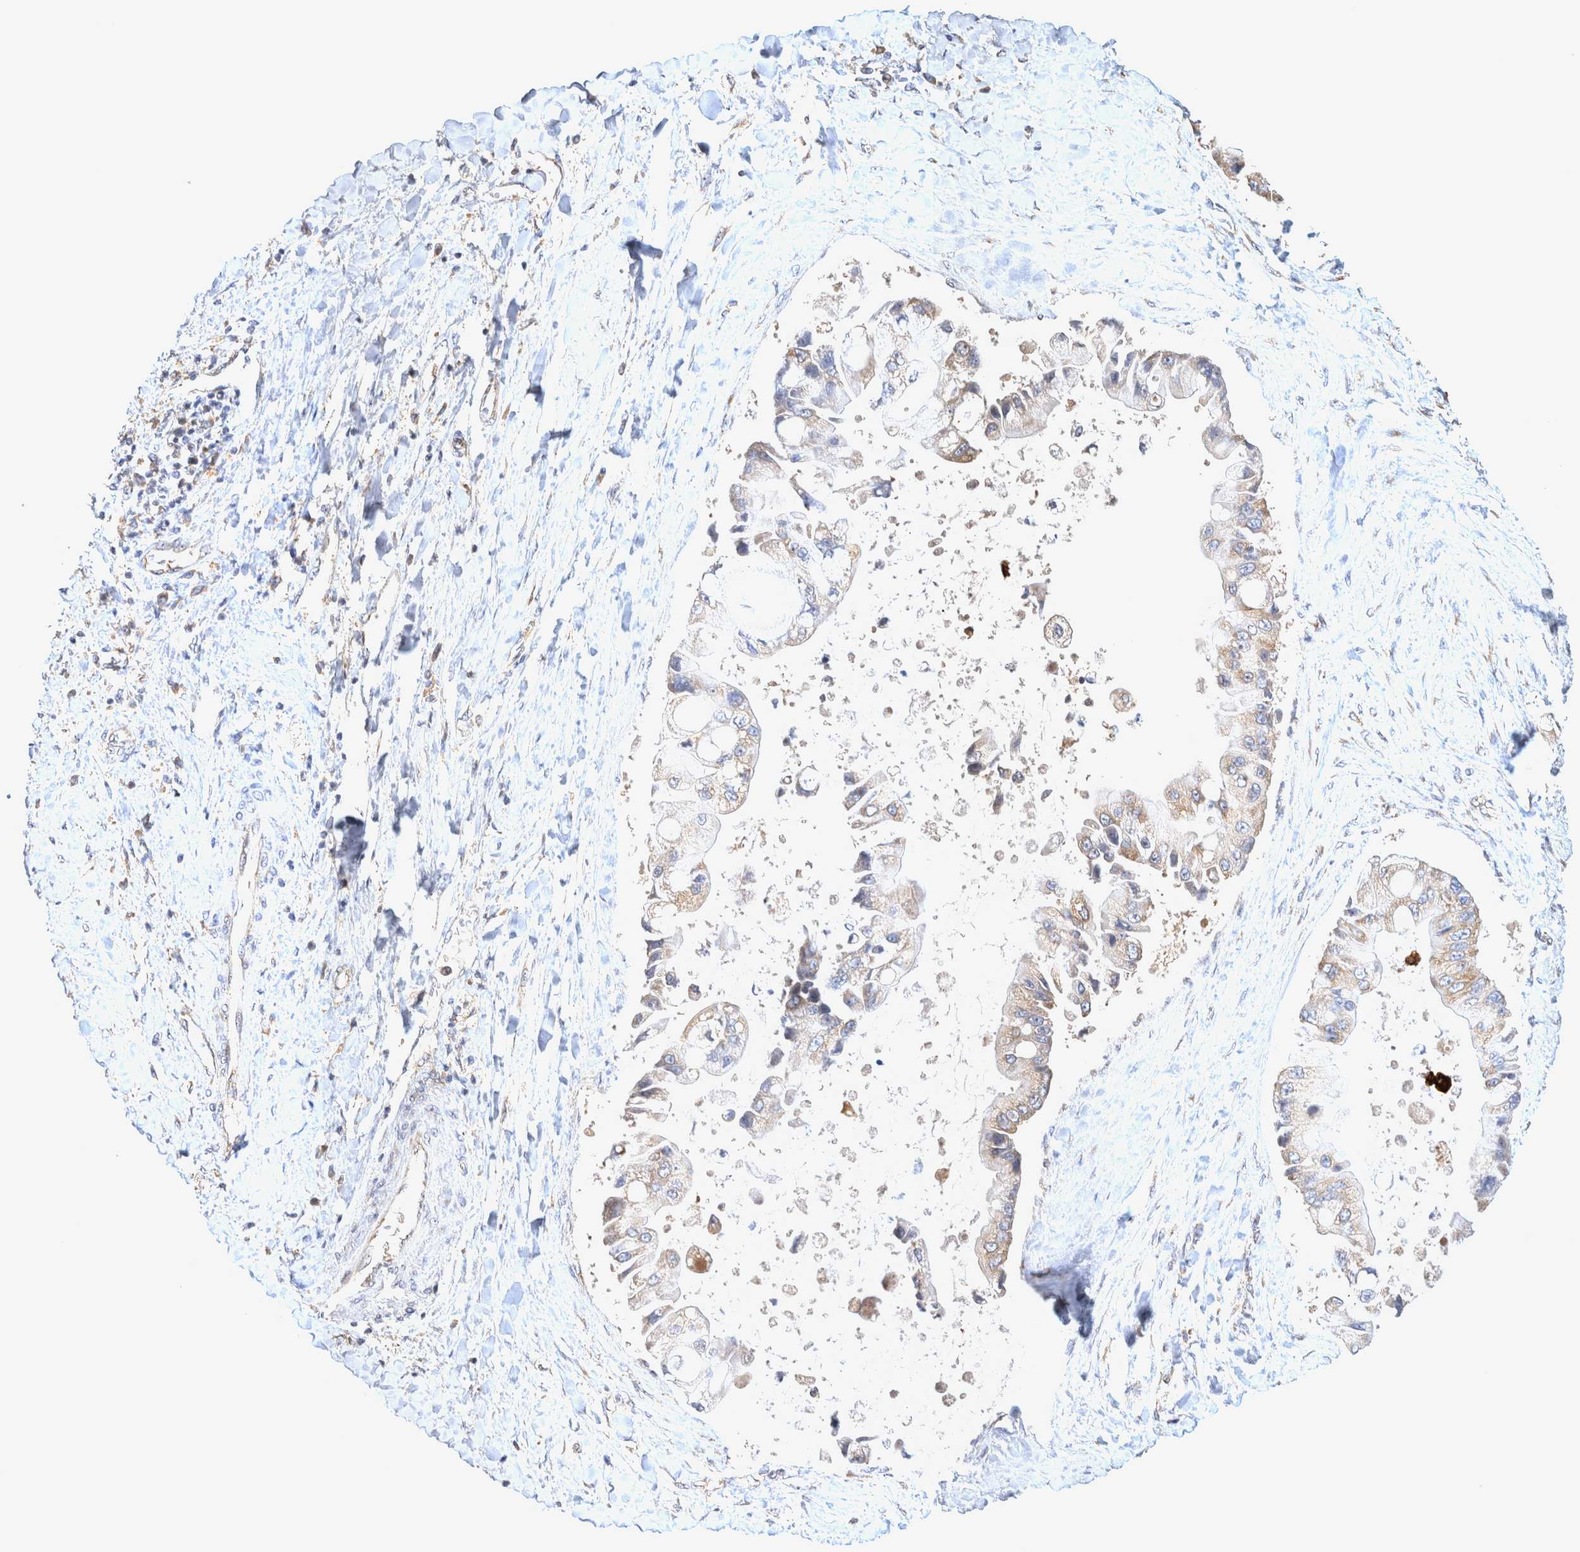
{"staining": {"intensity": "weak", "quantity": "<25%", "location": "cytoplasmic/membranous"}, "tissue": "liver cancer", "cell_type": "Tumor cells", "image_type": "cancer", "snomed": [{"axis": "morphology", "description": "Cholangiocarcinoma"}, {"axis": "topography", "description": "Liver"}], "caption": "DAB (3,3'-diaminobenzidine) immunohistochemical staining of cholangiocarcinoma (liver) displays no significant expression in tumor cells.", "gene": "ATXN2", "patient": {"sex": "male", "age": 50}}